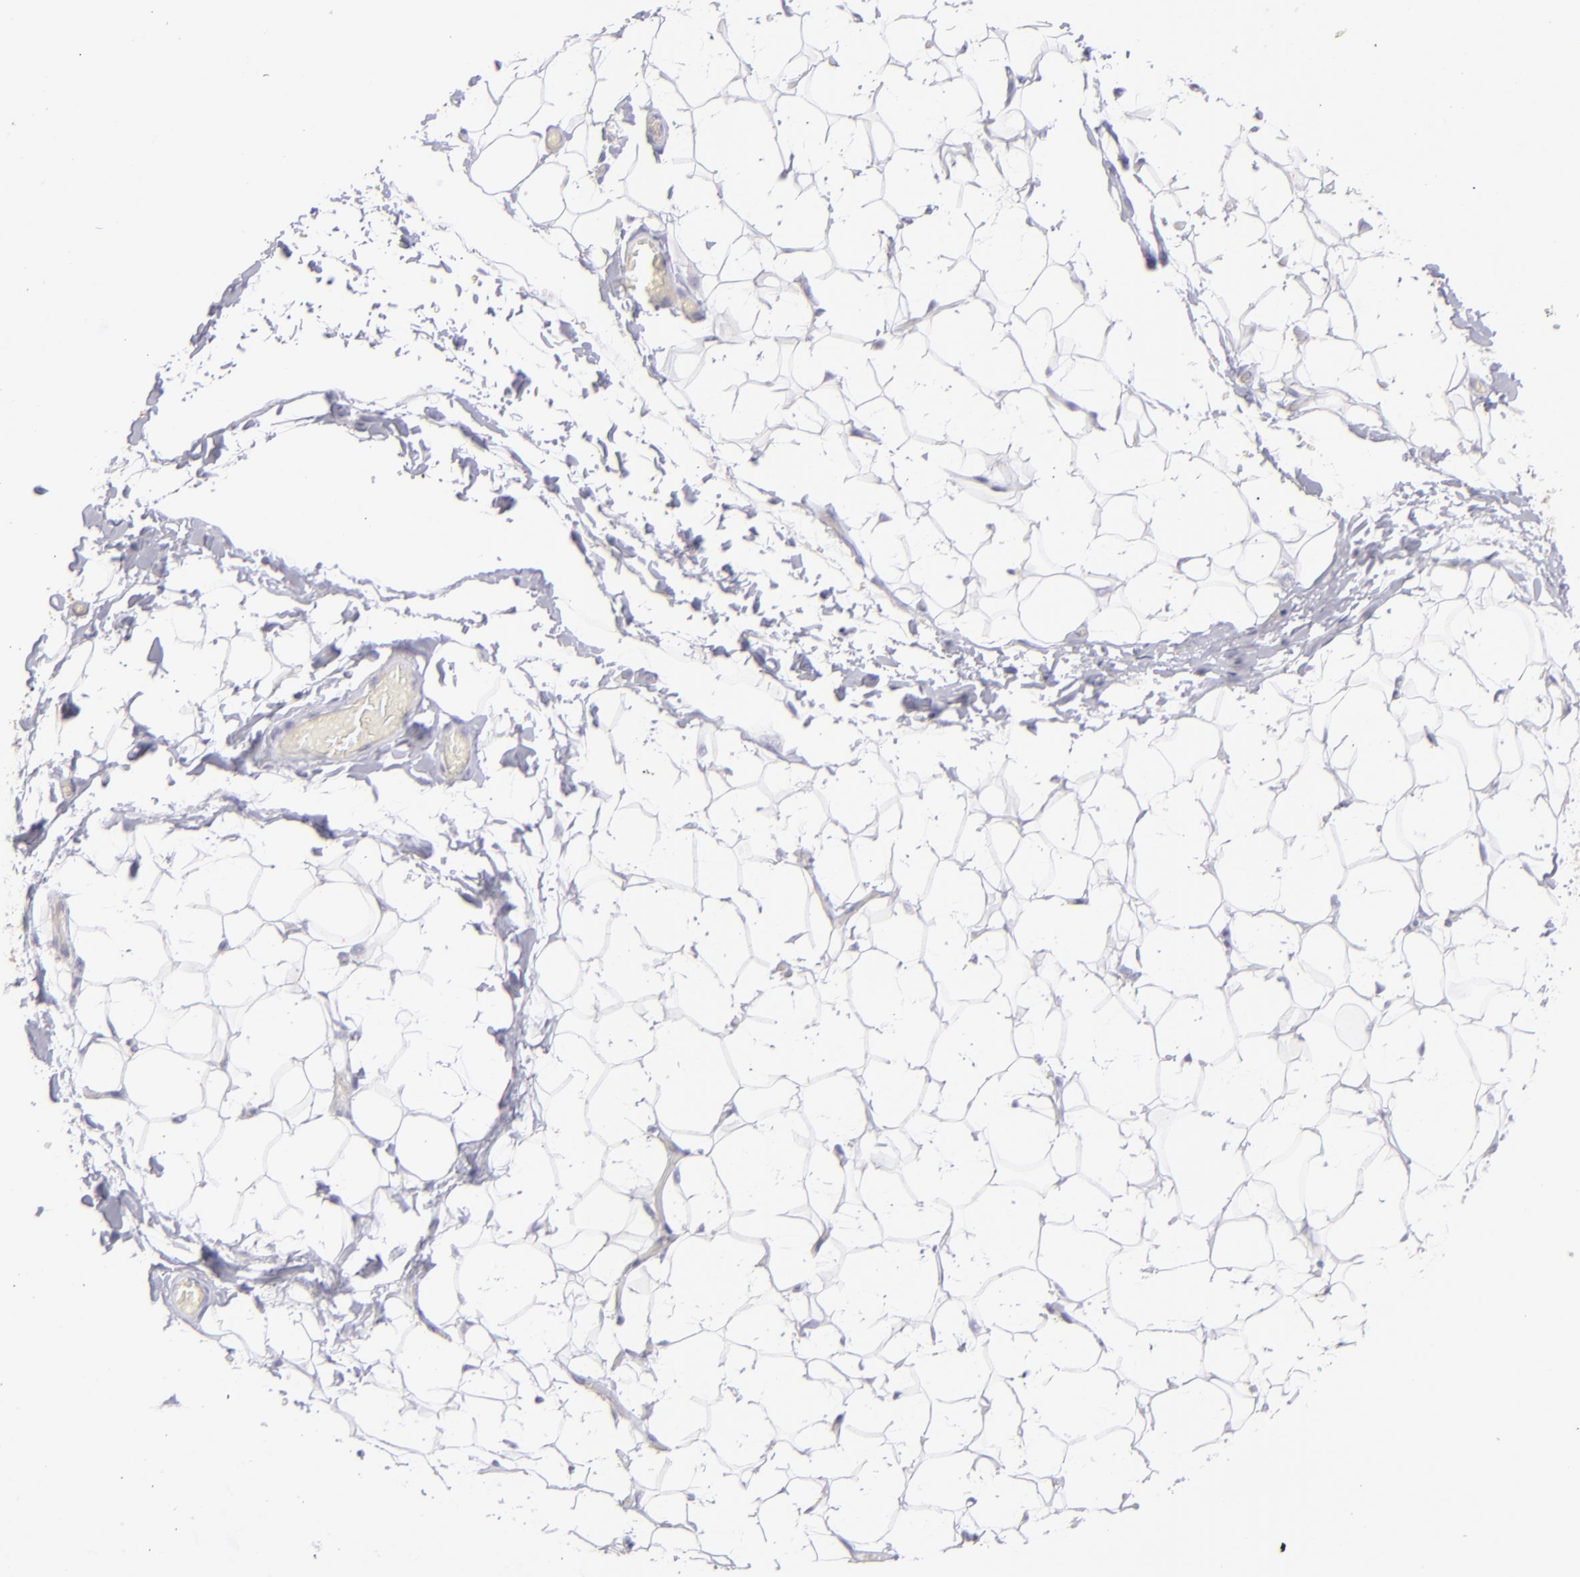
{"staining": {"intensity": "negative", "quantity": "none", "location": "none"}, "tissue": "adipose tissue", "cell_type": "Adipocytes", "image_type": "normal", "snomed": [{"axis": "morphology", "description": "Normal tissue, NOS"}, {"axis": "topography", "description": "Soft tissue"}], "caption": "IHC micrograph of benign human adipose tissue stained for a protein (brown), which shows no expression in adipocytes.", "gene": "BSG", "patient": {"sex": "male", "age": 26}}